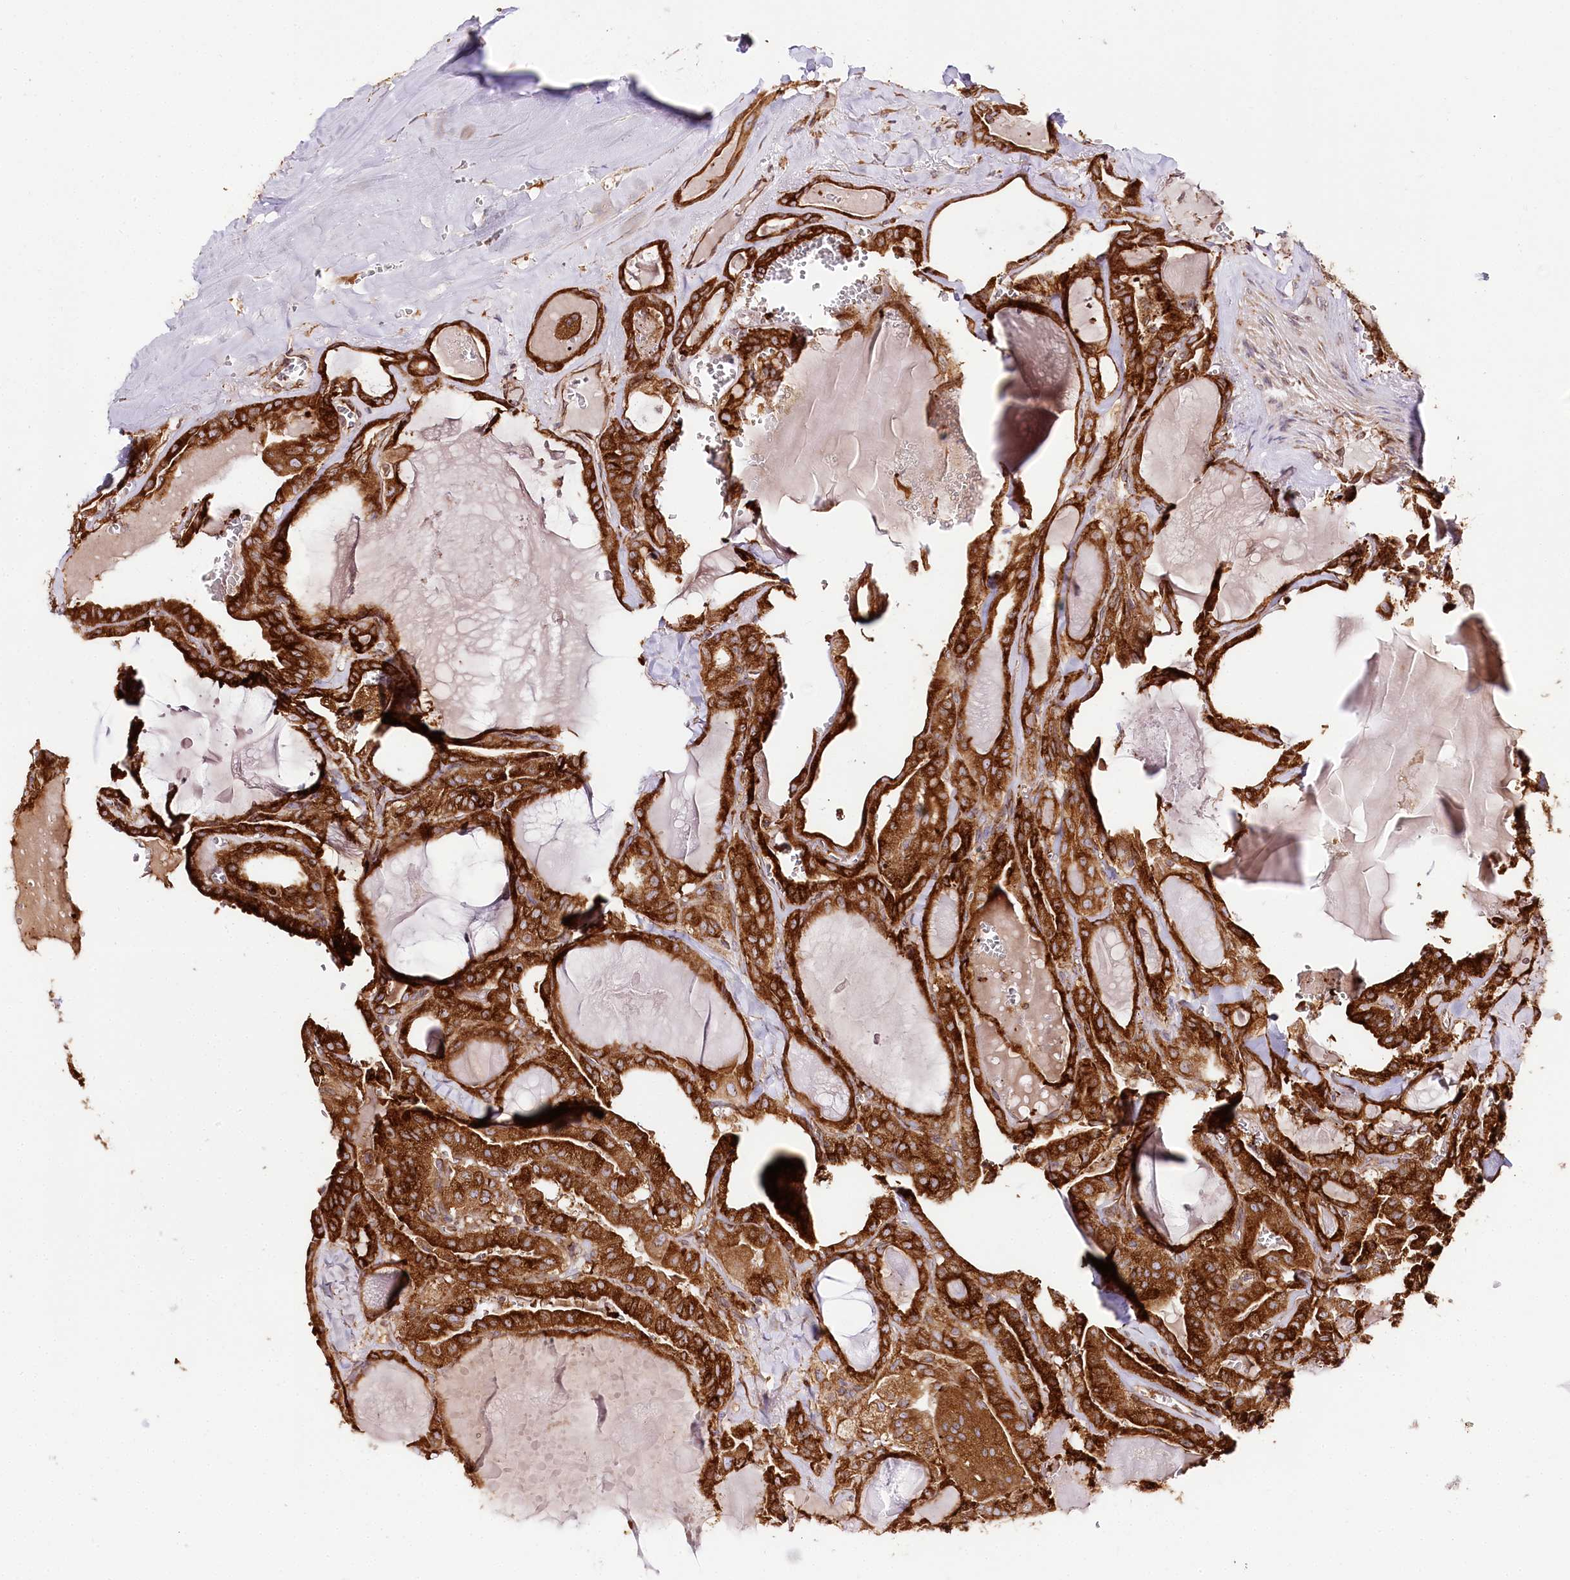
{"staining": {"intensity": "strong", "quantity": ">75%", "location": "cytoplasmic/membranous"}, "tissue": "thyroid cancer", "cell_type": "Tumor cells", "image_type": "cancer", "snomed": [{"axis": "morphology", "description": "Papillary adenocarcinoma, NOS"}, {"axis": "topography", "description": "Thyroid gland"}], "caption": "Thyroid cancer stained with DAB (3,3'-diaminobenzidine) immunohistochemistry (IHC) displays high levels of strong cytoplasmic/membranous expression in about >75% of tumor cells.", "gene": "CNPY2", "patient": {"sex": "male", "age": 52}}